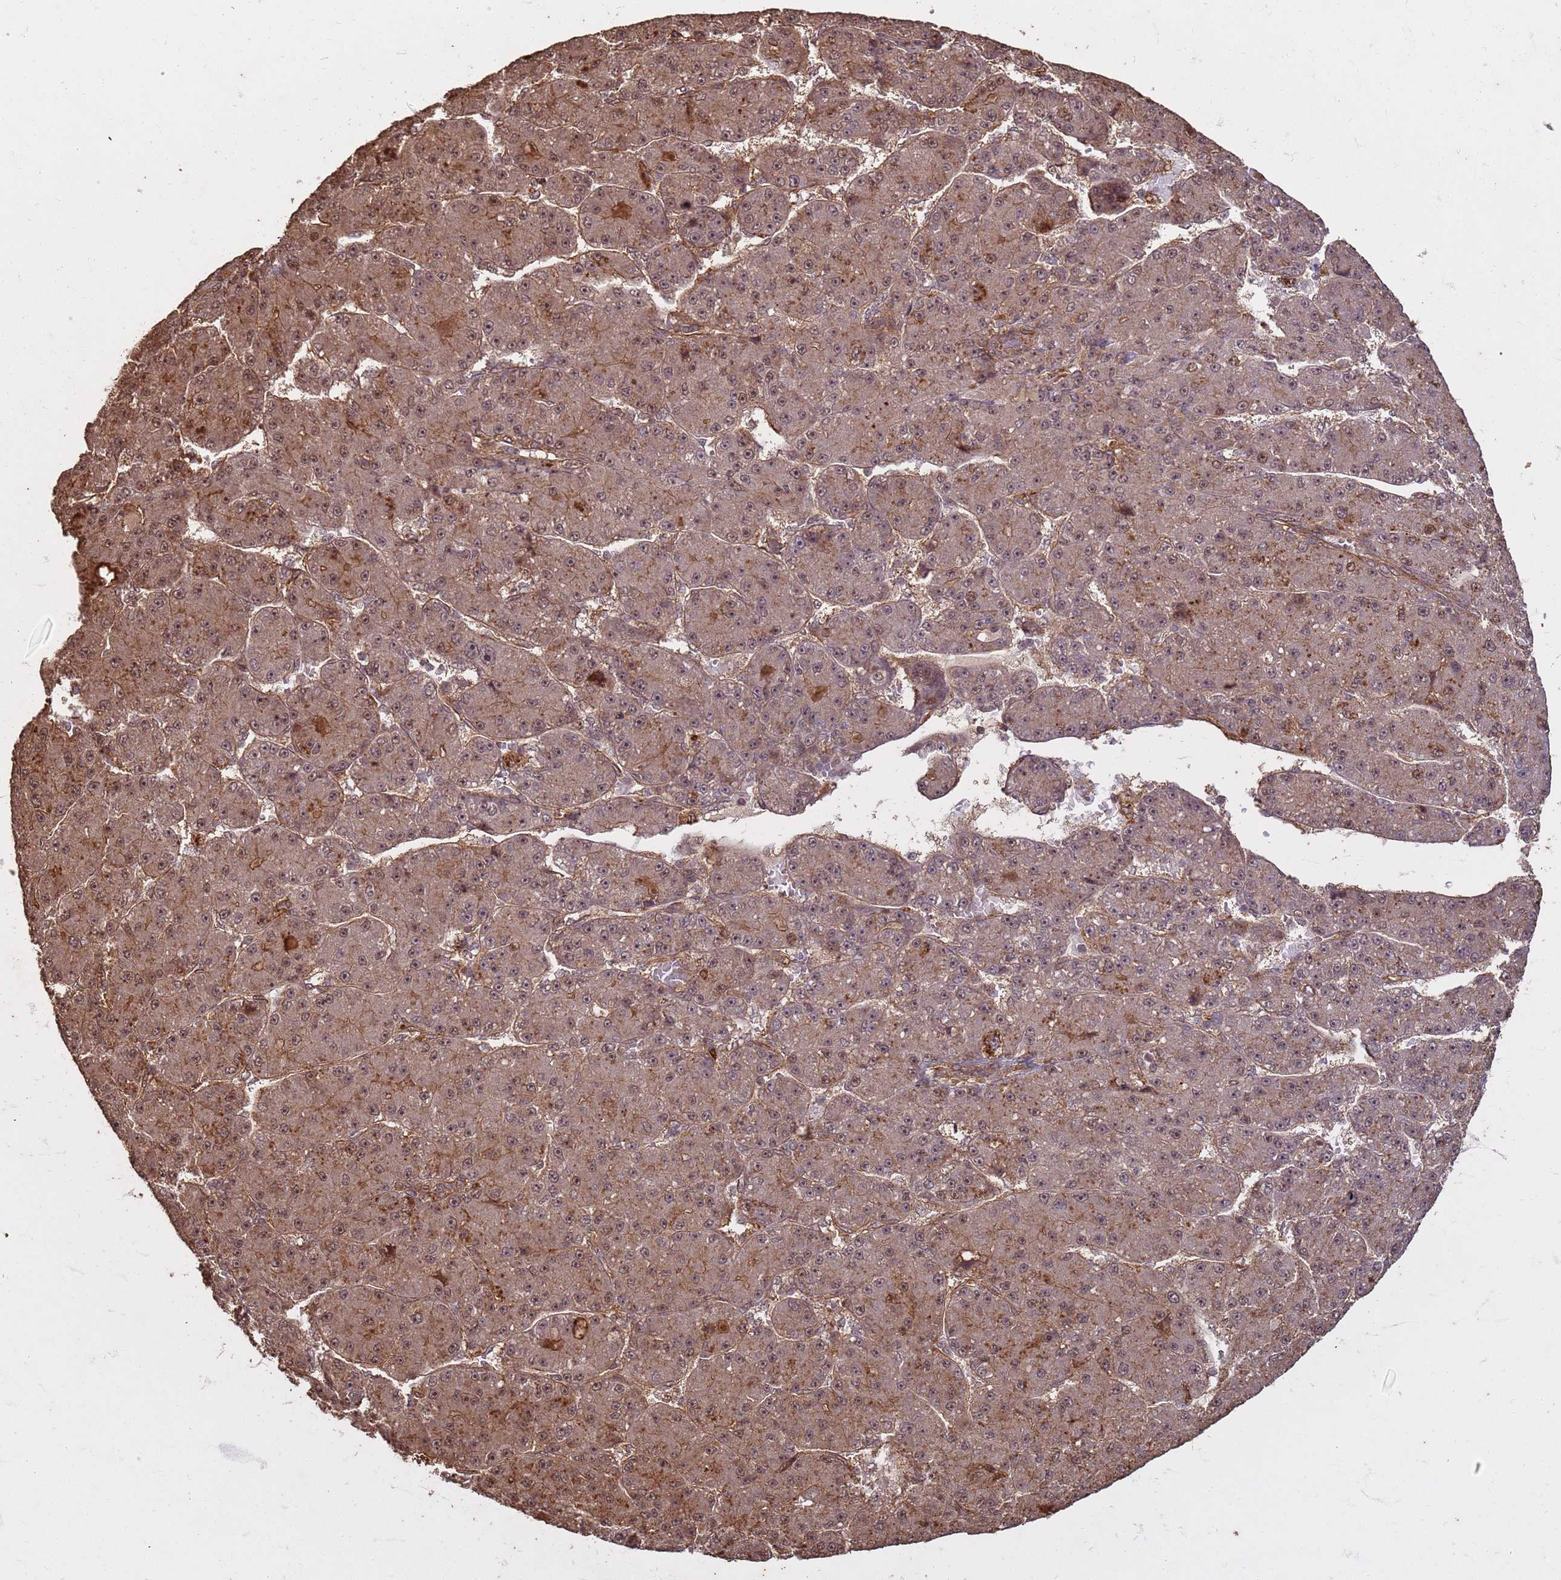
{"staining": {"intensity": "weak", "quantity": "25%-75%", "location": "cytoplasmic/membranous,nuclear"}, "tissue": "liver cancer", "cell_type": "Tumor cells", "image_type": "cancer", "snomed": [{"axis": "morphology", "description": "Carcinoma, Hepatocellular, NOS"}, {"axis": "topography", "description": "Liver"}], "caption": "About 25%-75% of tumor cells in hepatocellular carcinoma (liver) reveal weak cytoplasmic/membranous and nuclear protein expression as visualized by brown immunohistochemical staining.", "gene": "KIF26A", "patient": {"sex": "male", "age": 67}}